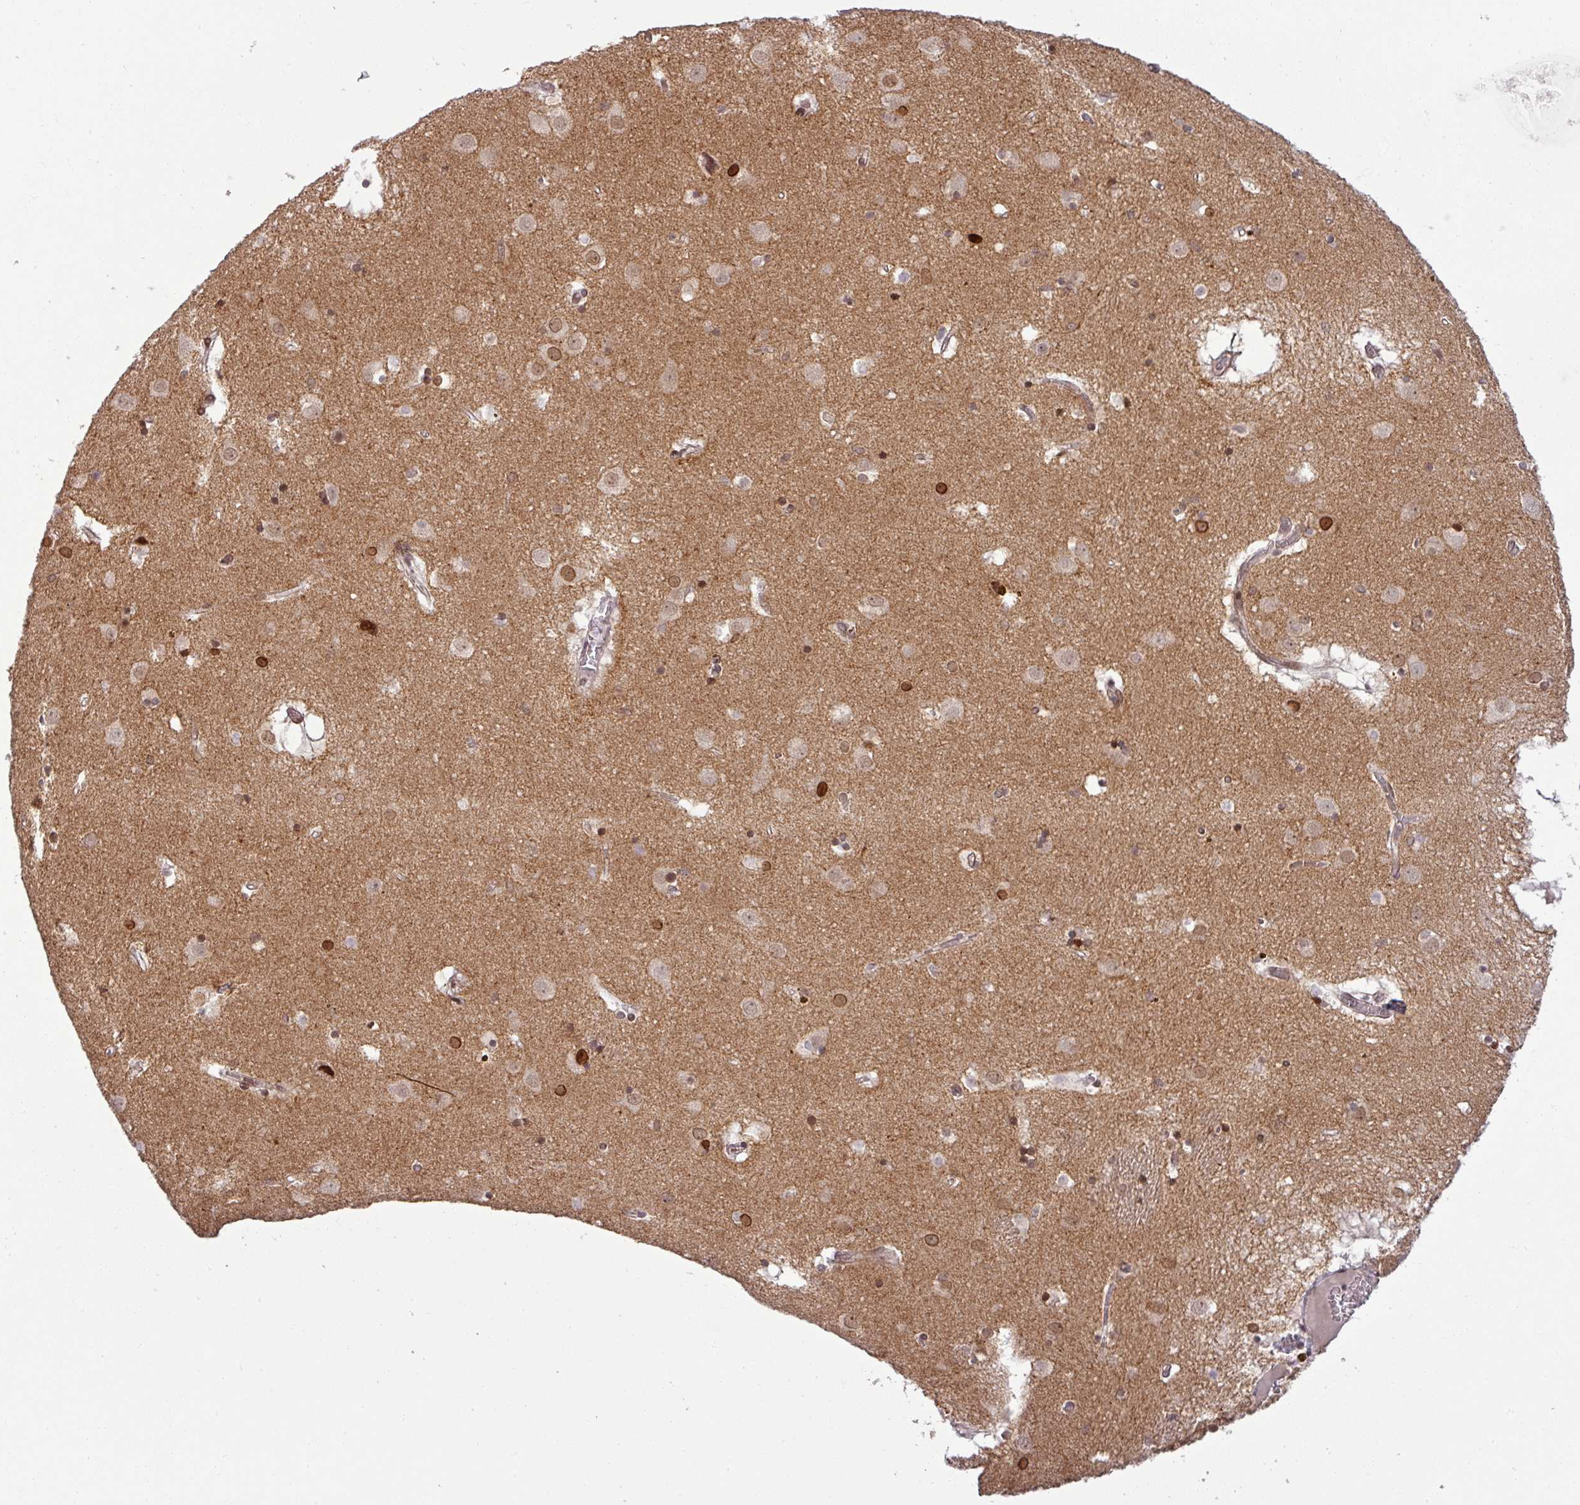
{"staining": {"intensity": "strong", "quantity": "<25%", "location": "nuclear"}, "tissue": "caudate", "cell_type": "Glial cells", "image_type": "normal", "snomed": [{"axis": "morphology", "description": "Normal tissue, NOS"}, {"axis": "topography", "description": "Lateral ventricle wall"}], "caption": "A high-resolution photomicrograph shows IHC staining of normal caudate, which shows strong nuclear expression in approximately <25% of glial cells.", "gene": "PTPN20", "patient": {"sex": "male", "age": 70}}